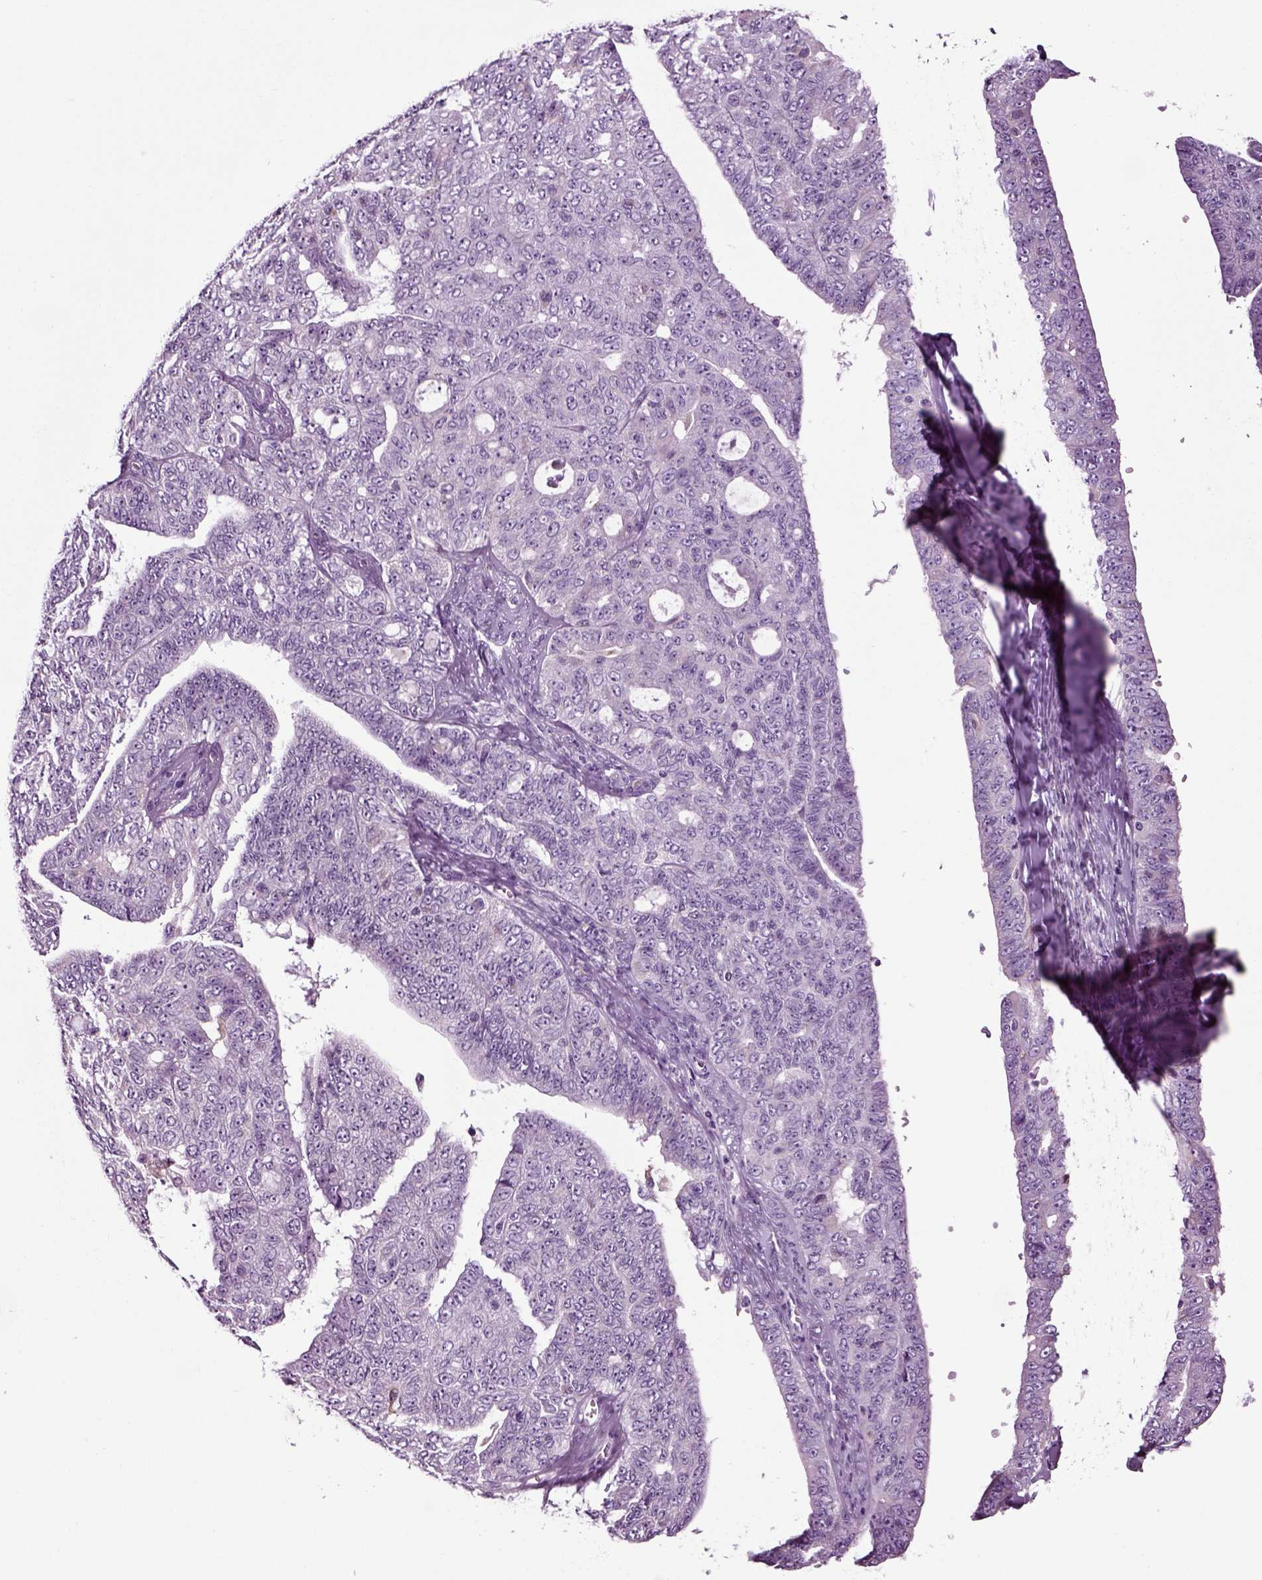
{"staining": {"intensity": "negative", "quantity": "none", "location": "none"}, "tissue": "ovarian cancer", "cell_type": "Tumor cells", "image_type": "cancer", "snomed": [{"axis": "morphology", "description": "Cystadenocarcinoma, serous, NOS"}, {"axis": "topography", "description": "Ovary"}], "caption": "IHC micrograph of neoplastic tissue: human ovarian cancer stained with DAB displays no significant protein positivity in tumor cells. (Brightfield microscopy of DAB (3,3'-diaminobenzidine) IHC at high magnification).", "gene": "DNAH10", "patient": {"sex": "female", "age": 71}}